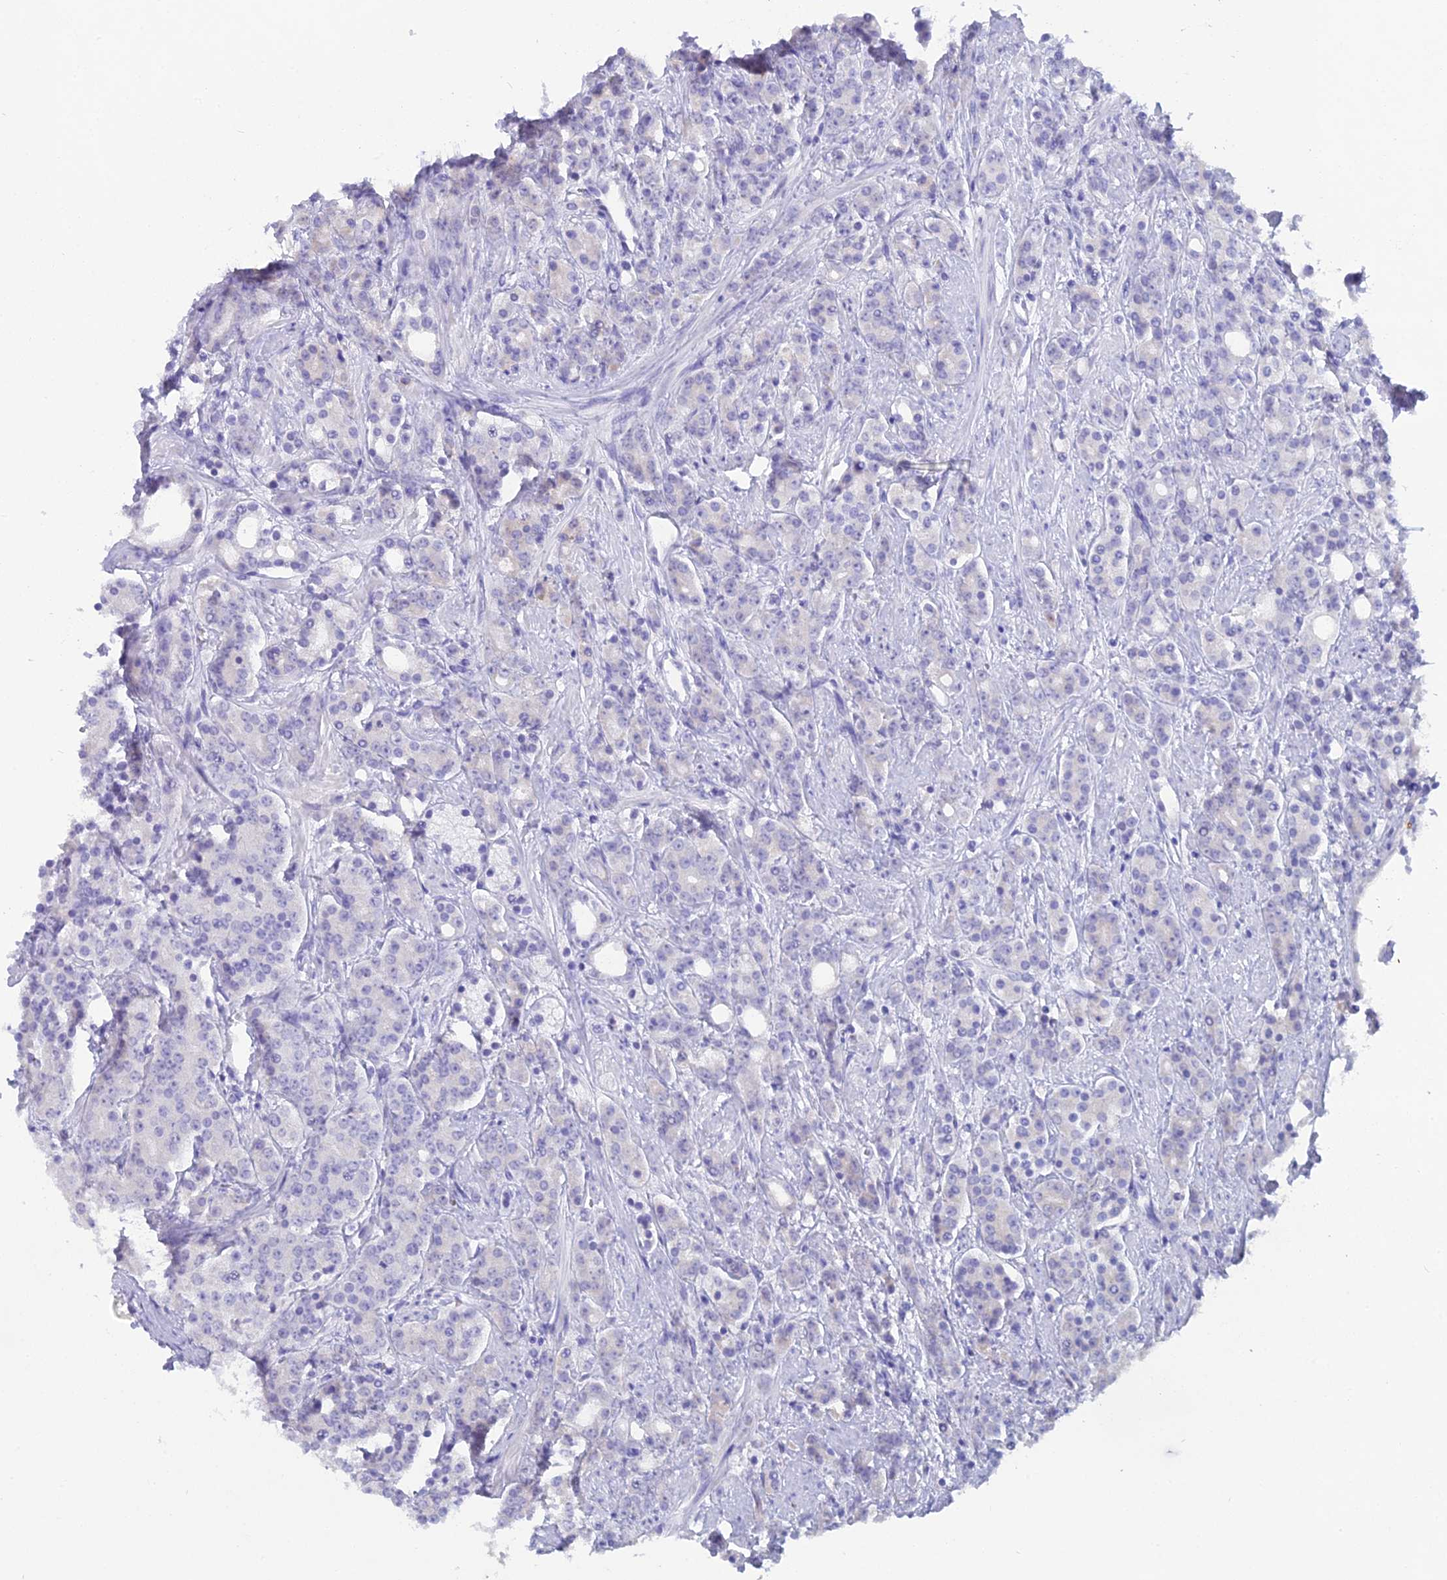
{"staining": {"intensity": "negative", "quantity": "none", "location": "none"}, "tissue": "prostate cancer", "cell_type": "Tumor cells", "image_type": "cancer", "snomed": [{"axis": "morphology", "description": "Adenocarcinoma, High grade"}, {"axis": "topography", "description": "Prostate"}], "caption": "This is a image of immunohistochemistry staining of adenocarcinoma (high-grade) (prostate), which shows no expression in tumor cells.", "gene": "CGB2", "patient": {"sex": "male", "age": 62}}